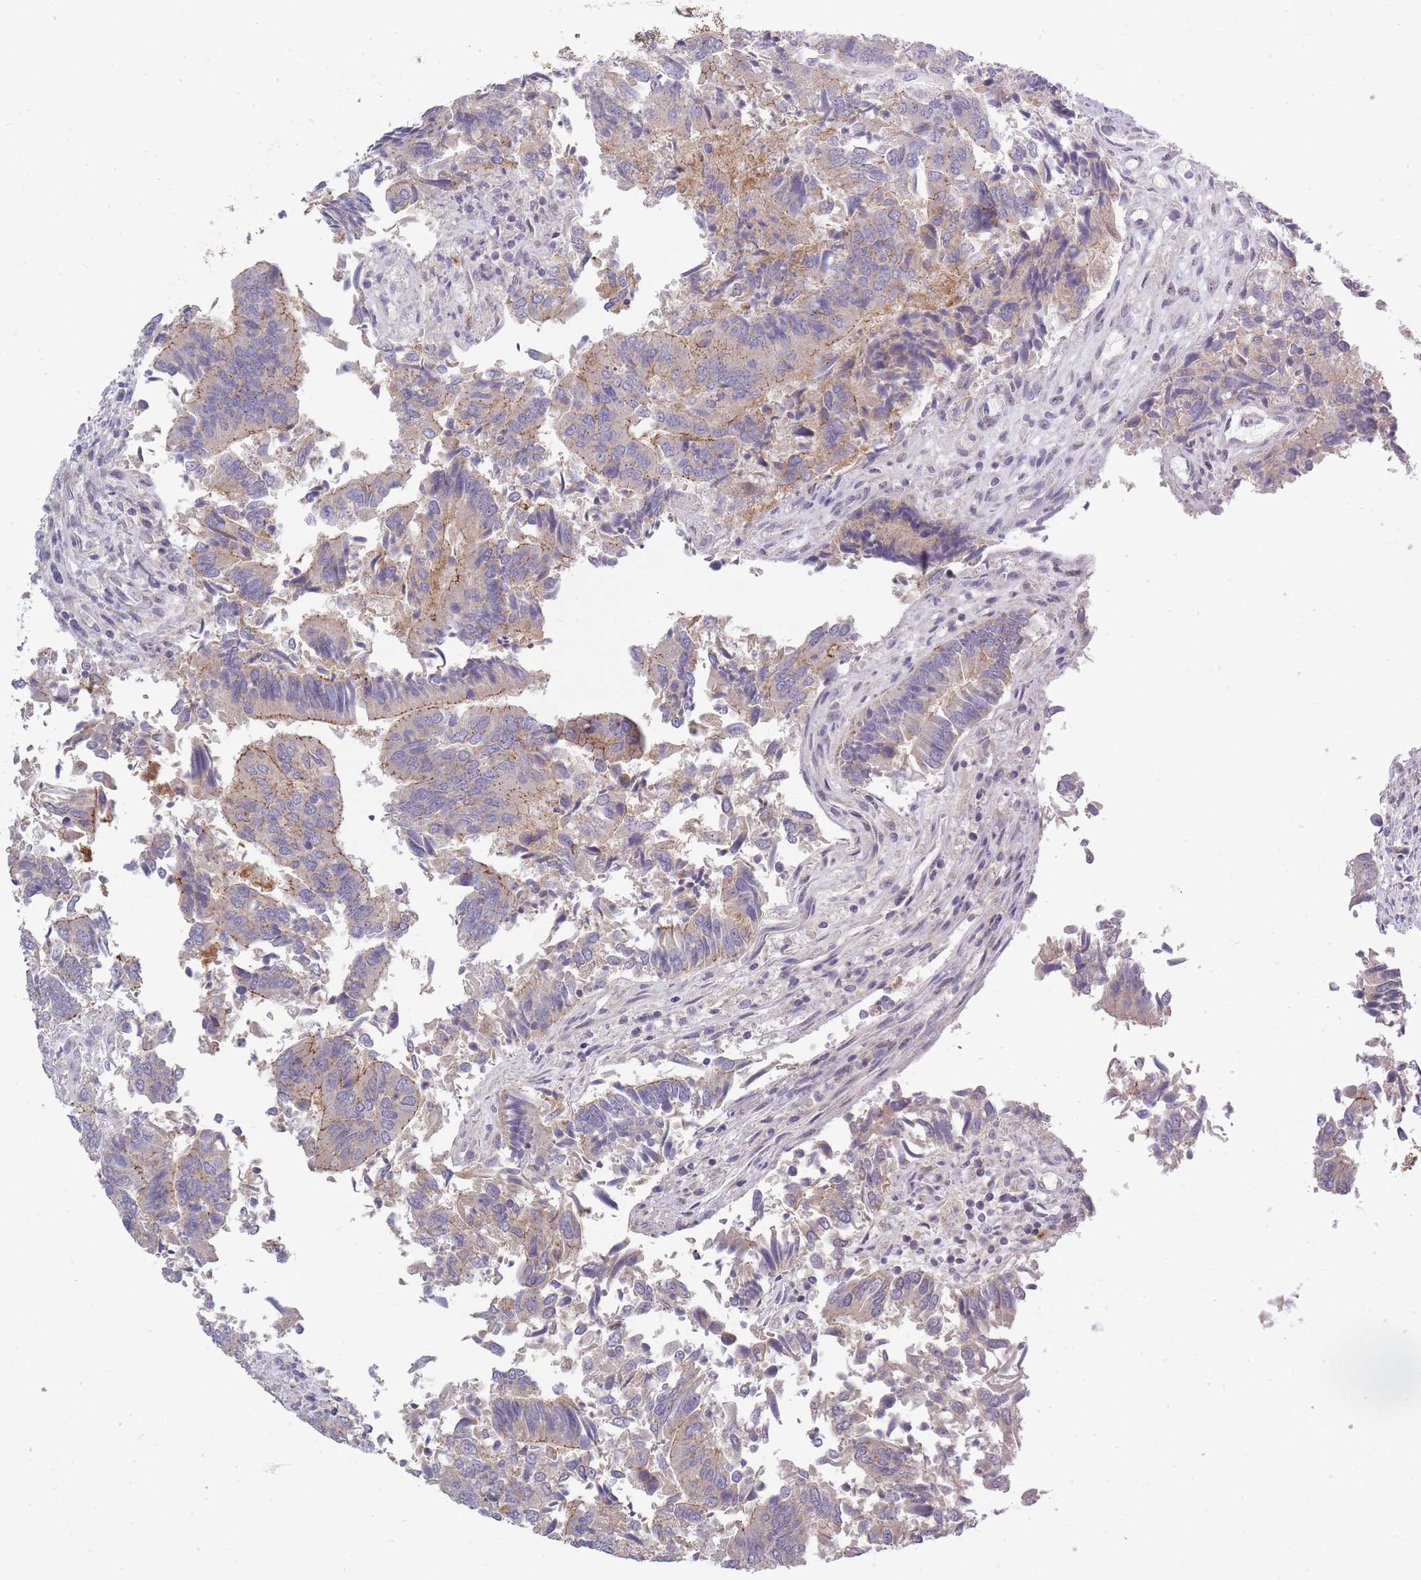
{"staining": {"intensity": "weak", "quantity": "25%-75%", "location": "cytoplasmic/membranous"}, "tissue": "colorectal cancer", "cell_type": "Tumor cells", "image_type": "cancer", "snomed": [{"axis": "morphology", "description": "Adenocarcinoma, NOS"}, {"axis": "topography", "description": "Colon"}], "caption": "IHC micrograph of neoplastic tissue: colorectal adenocarcinoma stained using IHC shows low levels of weak protein expression localized specifically in the cytoplasmic/membranous of tumor cells, appearing as a cytoplasmic/membranous brown color.", "gene": "TRIM61", "patient": {"sex": "female", "age": 67}}